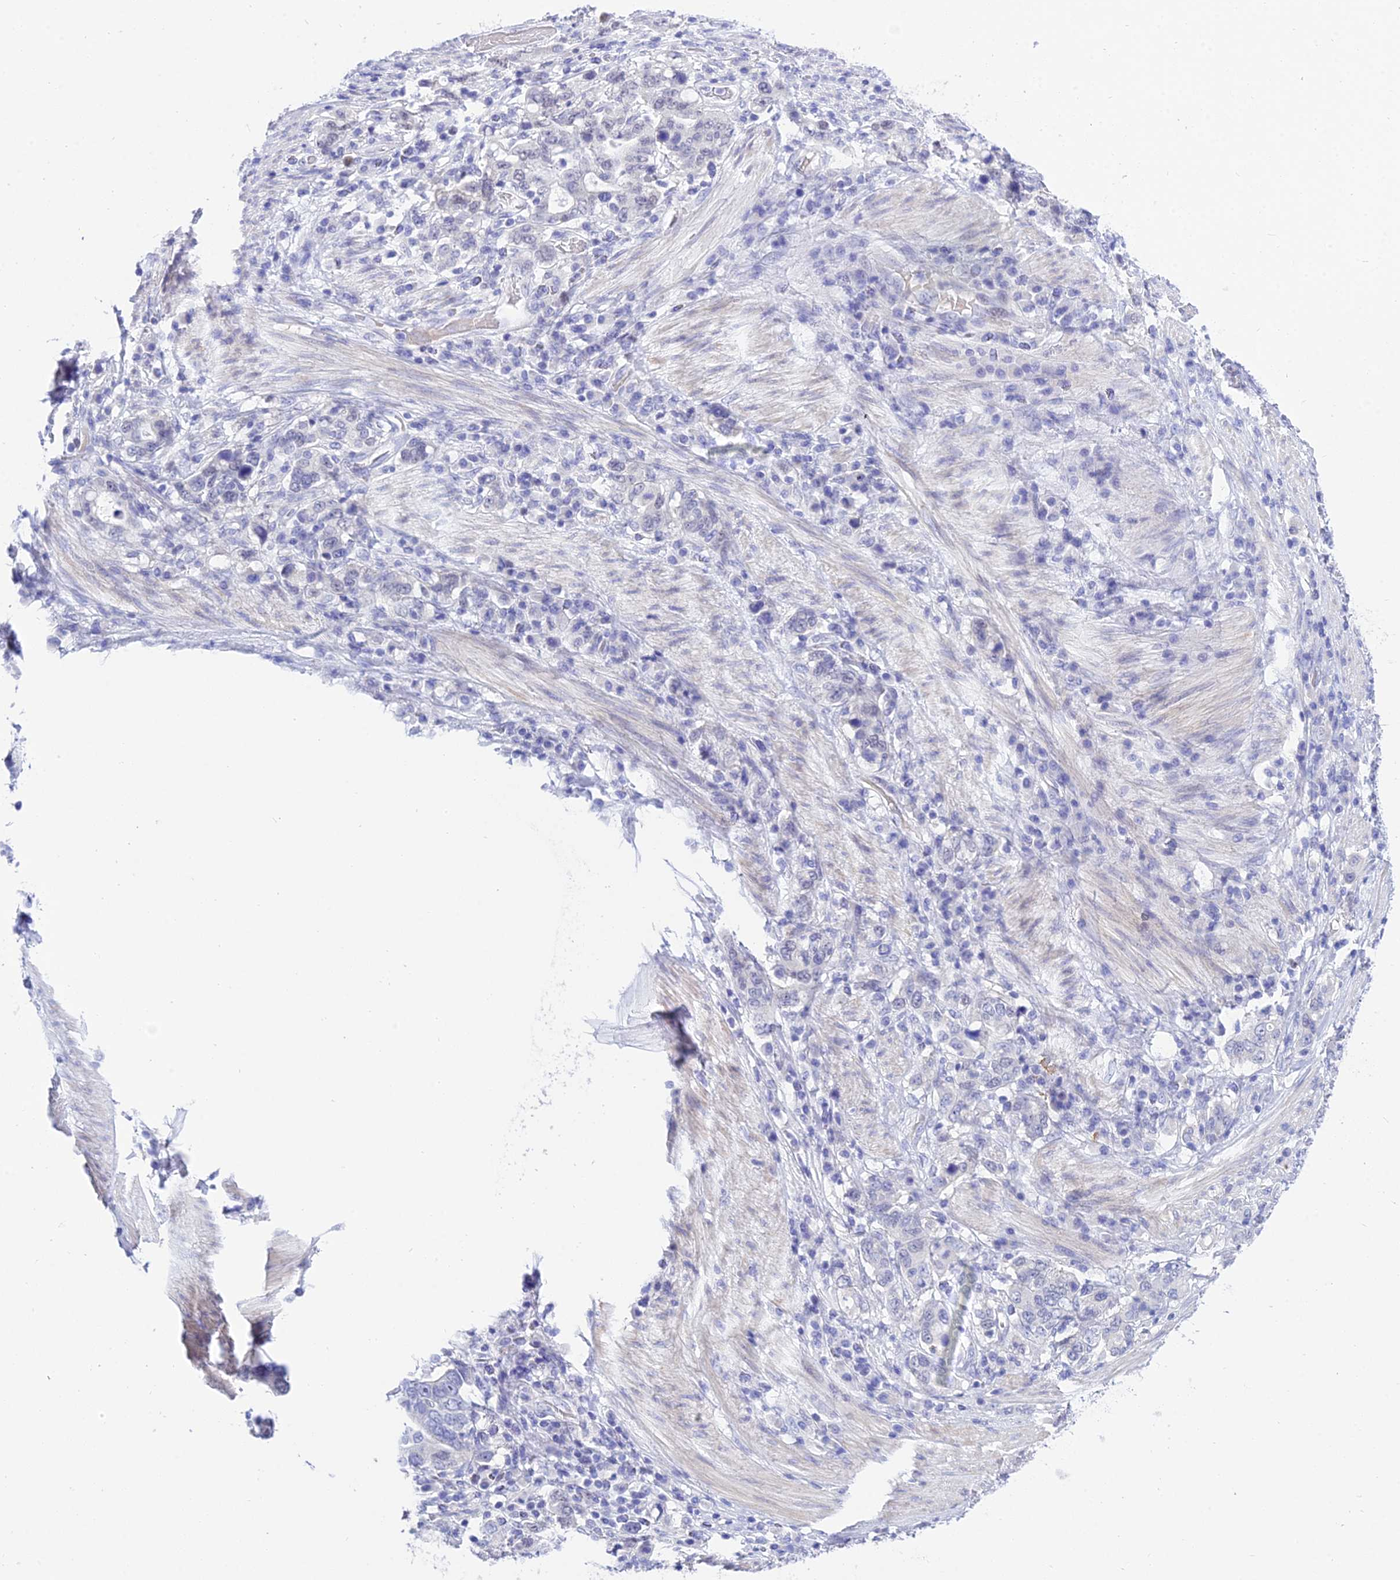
{"staining": {"intensity": "negative", "quantity": "none", "location": "none"}, "tissue": "stomach cancer", "cell_type": "Tumor cells", "image_type": "cancer", "snomed": [{"axis": "morphology", "description": "Adenocarcinoma, NOS"}, {"axis": "topography", "description": "Stomach, upper"}, {"axis": "topography", "description": "Stomach"}], "caption": "A high-resolution image shows immunohistochemistry staining of stomach adenocarcinoma, which shows no significant staining in tumor cells.", "gene": "DEFB107A", "patient": {"sex": "male", "age": 62}}